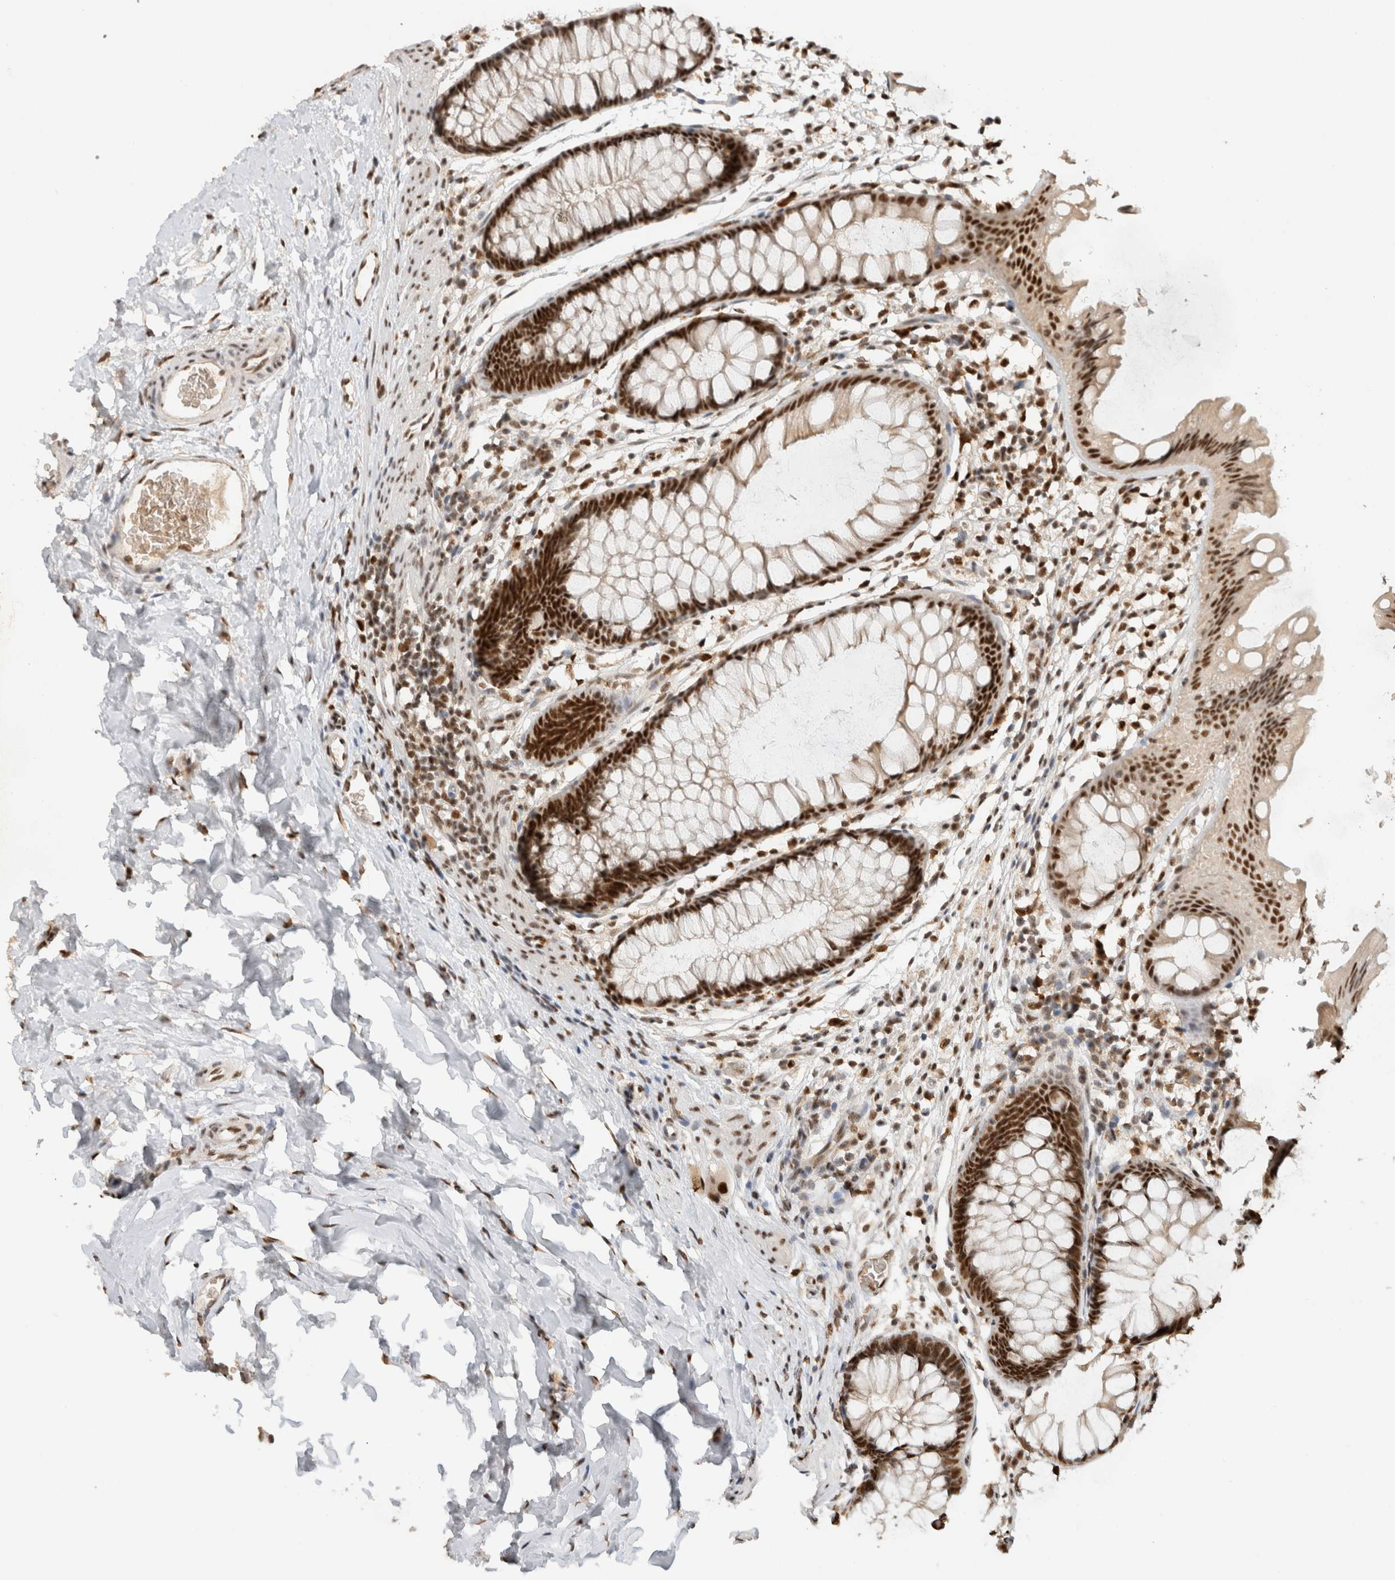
{"staining": {"intensity": "moderate", "quantity": ">75%", "location": "nuclear"}, "tissue": "colon", "cell_type": "Endothelial cells", "image_type": "normal", "snomed": [{"axis": "morphology", "description": "Normal tissue, NOS"}, {"axis": "topography", "description": "Colon"}], "caption": "IHC photomicrograph of unremarkable colon: colon stained using immunohistochemistry (IHC) reveals medium levels of moderate protein expression localized specifically in the nuclear of endothelial cells, appearing as a nuclear brown color.", "gene": "DDX42", "patient": {"sex": "female", "age": 62}}